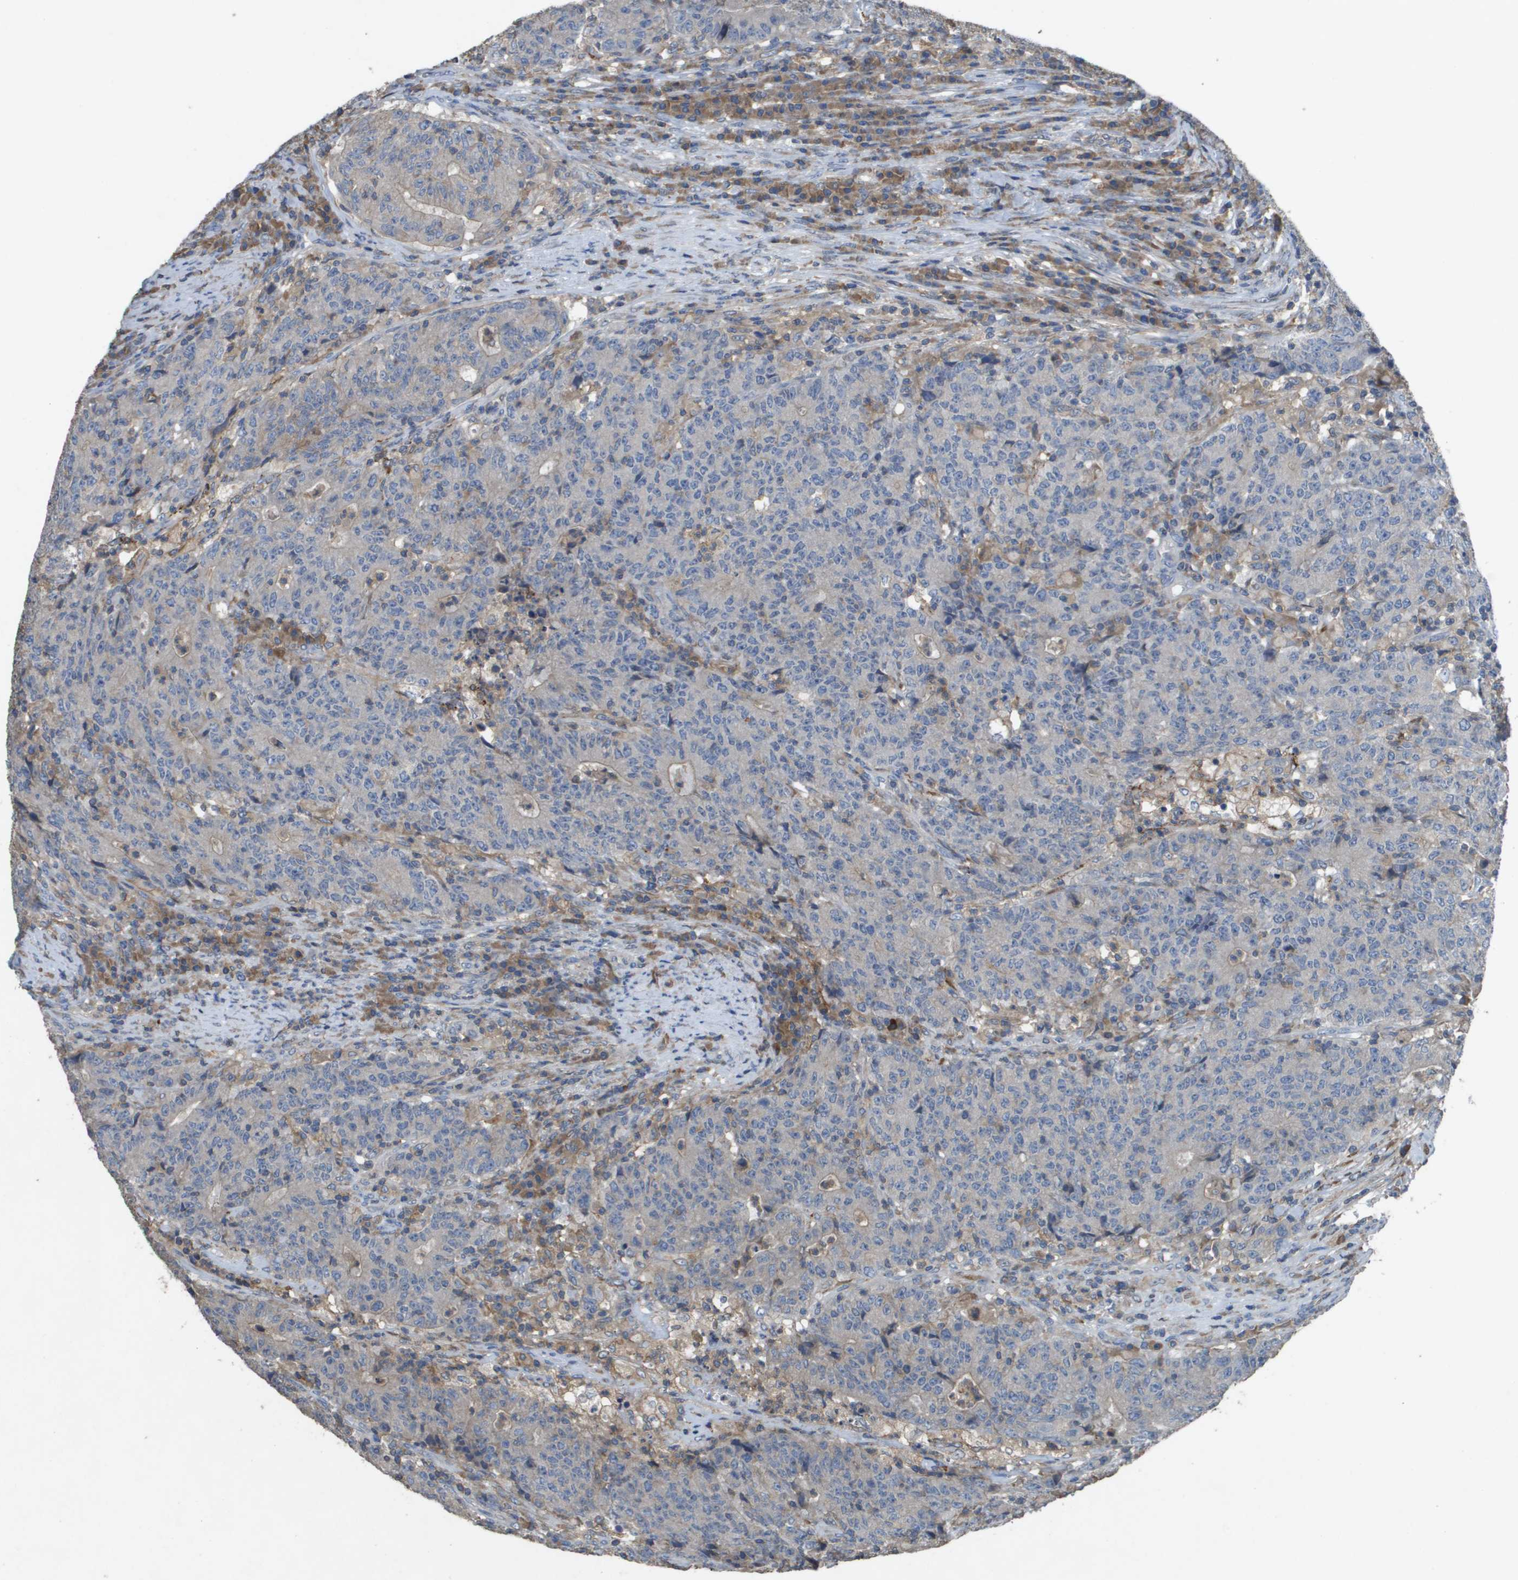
{"staining": {"intensity": "negative", "quantity": "none", "location": "none"}, "tissue": "colorectal cancer", "cell_type": "Tumor cells", "image_type": "cancer", "snomed": [{"axis": "morphology", "description": "Normal tissue, NOS"}, {"axis": "morphology", "description": "Adenocarcinoma, NOS"}, {"axis": "topography", "description": "Colon"}], "caption": "Immunohistochemical staining of colorectal cancer (adenocarcinoma) exhibits no significant expression in tumor cells.", "gene": "CLCA4", "patient": {"sex": "female", "age": 75}}